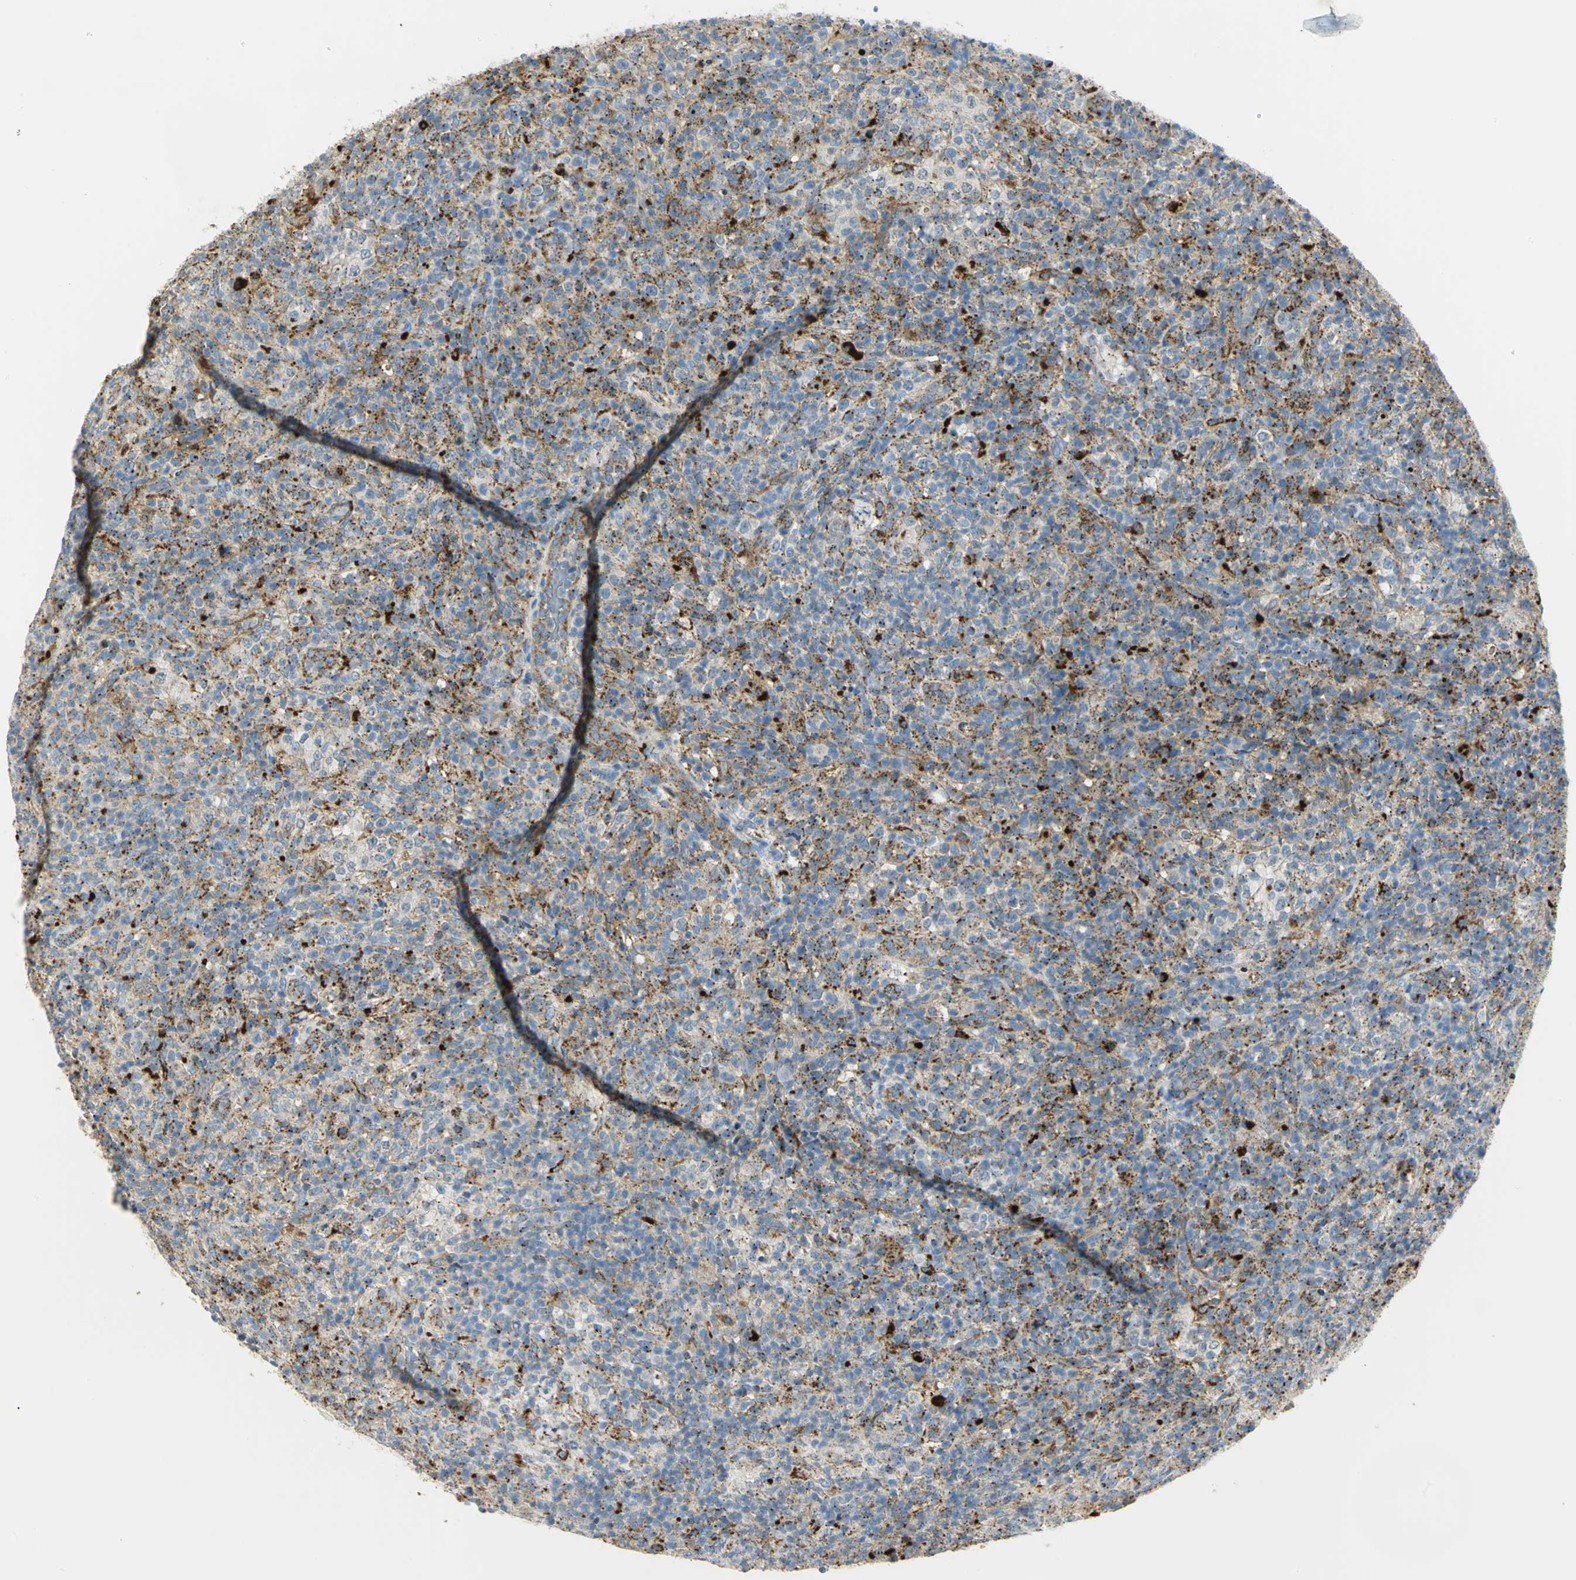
{"staining": {"intensity": "moderate", "quantity": "25%-75%", "location": "cytoplasmic/membranous"}, "tissue": "lymphoma", "cell_type": "Tumor cells", "image_type": "cancer", "snomed": [{"axis": "morphology", "description": "Malignant lymphoma, non-Hodgkin's type, High grade"}, {"axis": "topography", "description": "Lymph node"}], "caption": "This is a micrograph of immunohistochemistry staining of malignant lymphoma, non-Hodgkin's type (high-grade), which shows moderate staining in the cytoplasmic/membranous of tumor cells.", "gene": "ARSA", "patient": {"sex": "female", "age": 76}}